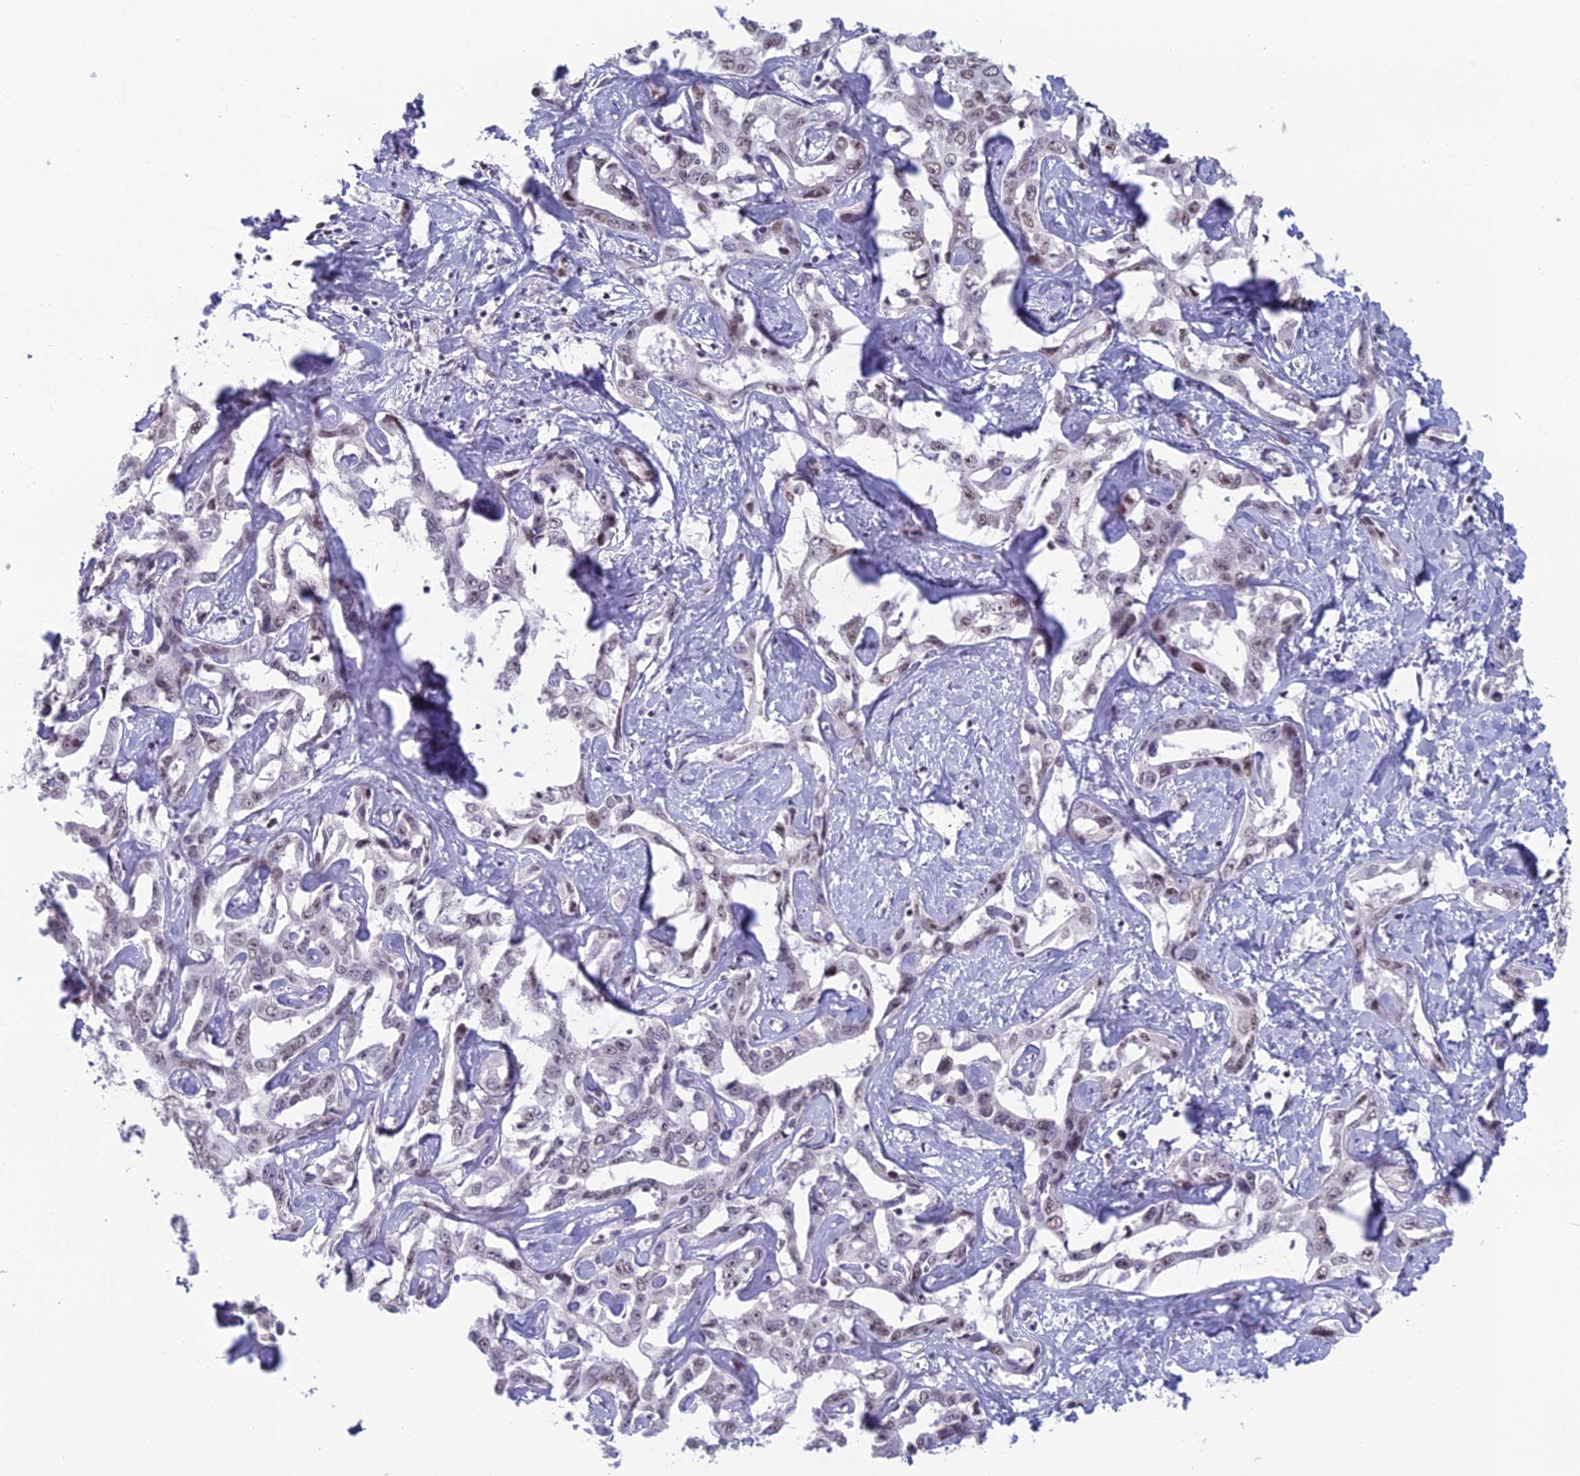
{"staining": {"intensity": "weak", "quantity": "<25%", "location": "nuclear"}, "tissue": "liver cancer", "cell_type": "Tumor cells", "image_type": "cancer", "snomed": [{"axis": "morphology", "description": "Cholangiocarcinoma"}, {"axis": "topography", "description": "Liver"}], "caption": "High magnification brightfield microscopy of liver cancer (cholangiocarcinoma) stained with DAB (brown) and counterstained with hematoxylin (blue): tumor cells show no significant expression.", "gene": "RGS17", "patient": {"sex": "male", "age": 59}}